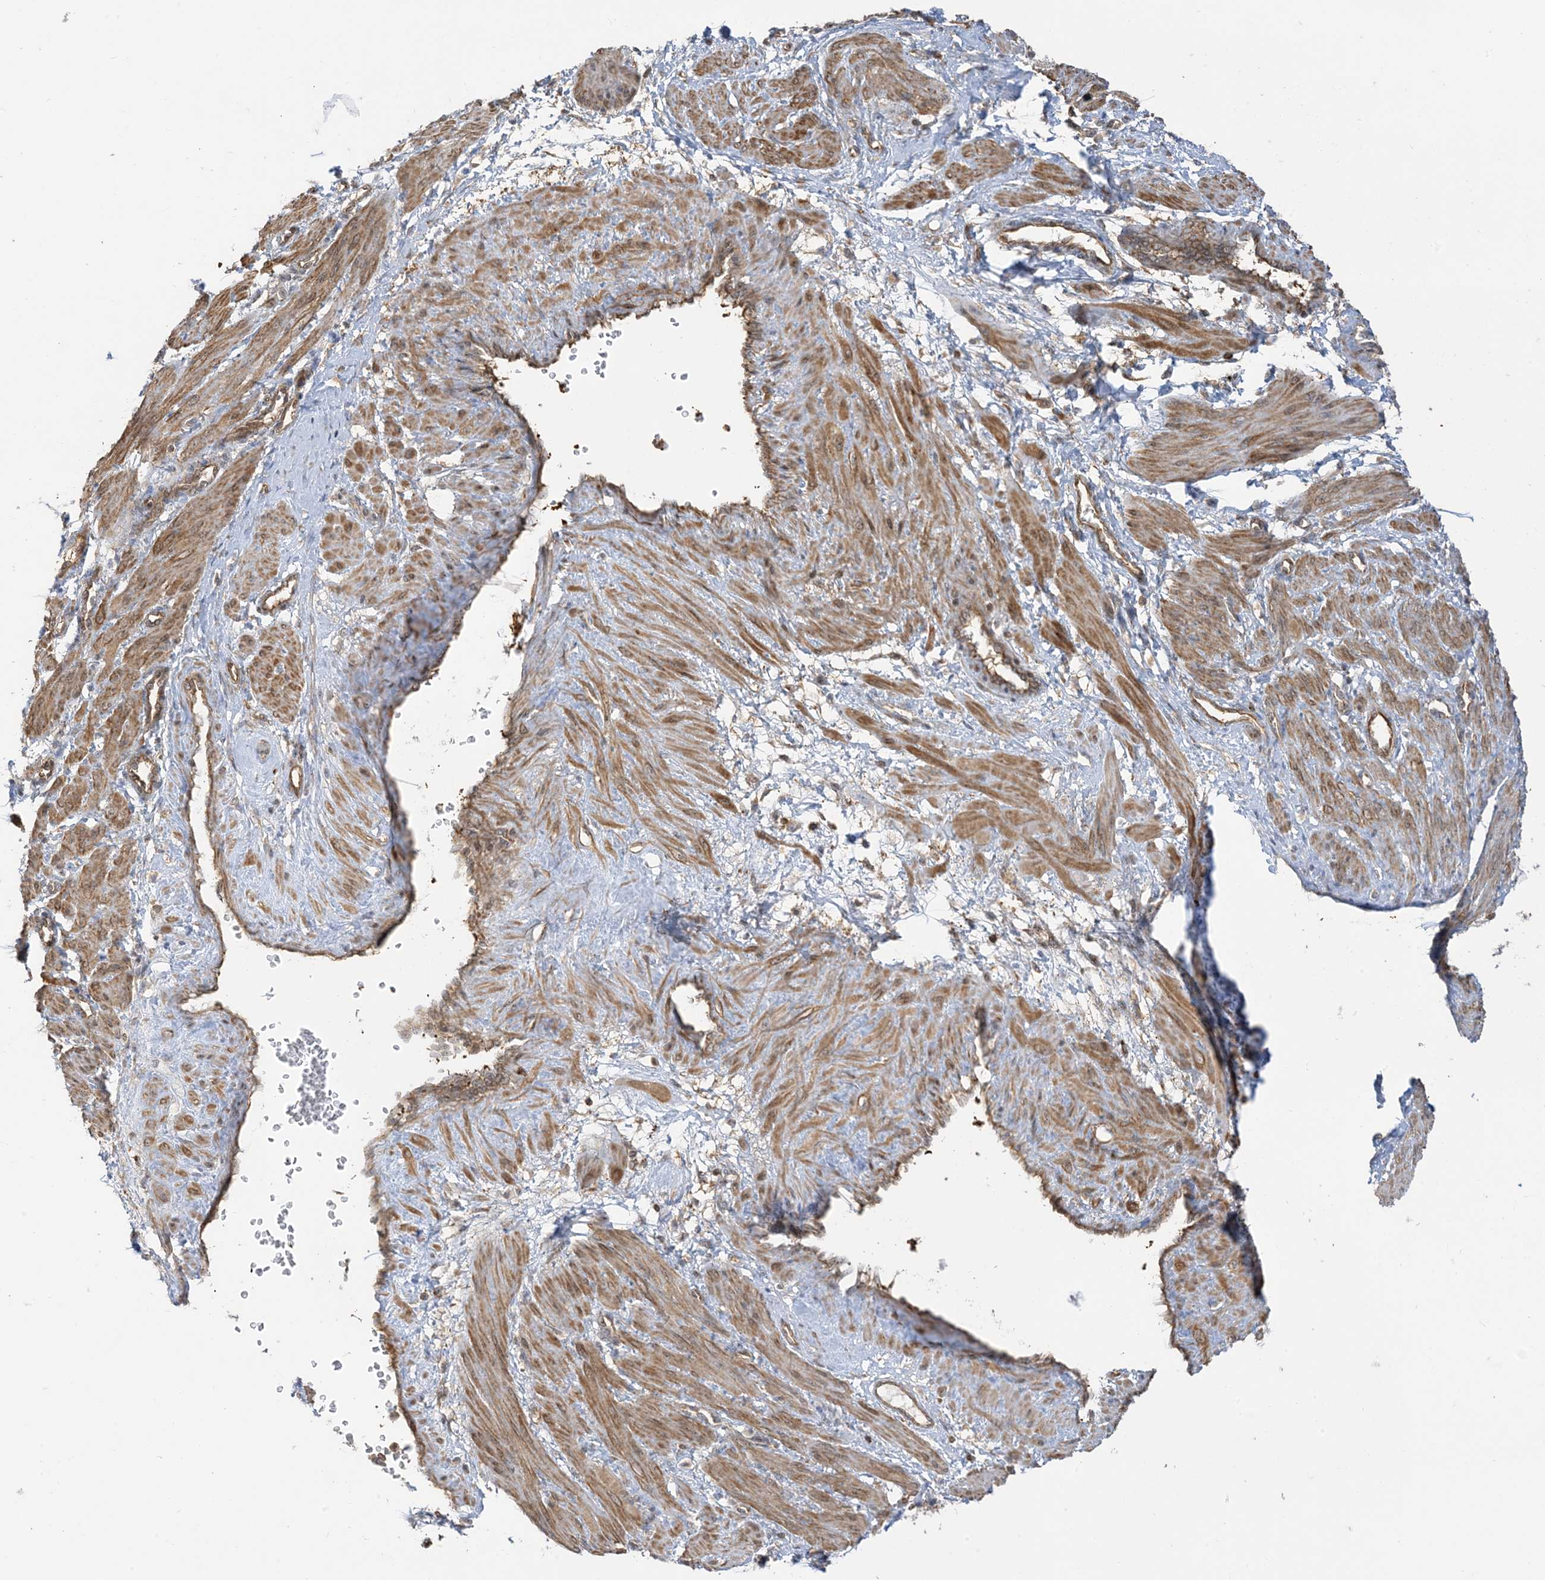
{"staining": {"intensity": "moderate", "quantity": ">75%", "location": "cytoplasmic/membranous"}, "tissue": "smooth muscle", "cell_type": "Smooth muscle cells", "image_type": "normal", "snomed": [{"axis": "morphology", "description": "Normal tissue, NOS"}, {"axis": "topography", "description": "Endometrium"}], "caption": "This histopathology image shows IHC staining of benign smooth muscle, with medium moderate cytoplasmic/membranous positivity in approximately >75% of smooth muscle cells.", "gene": "SRP72", "patient": {"sex": "female", "age": 33}}